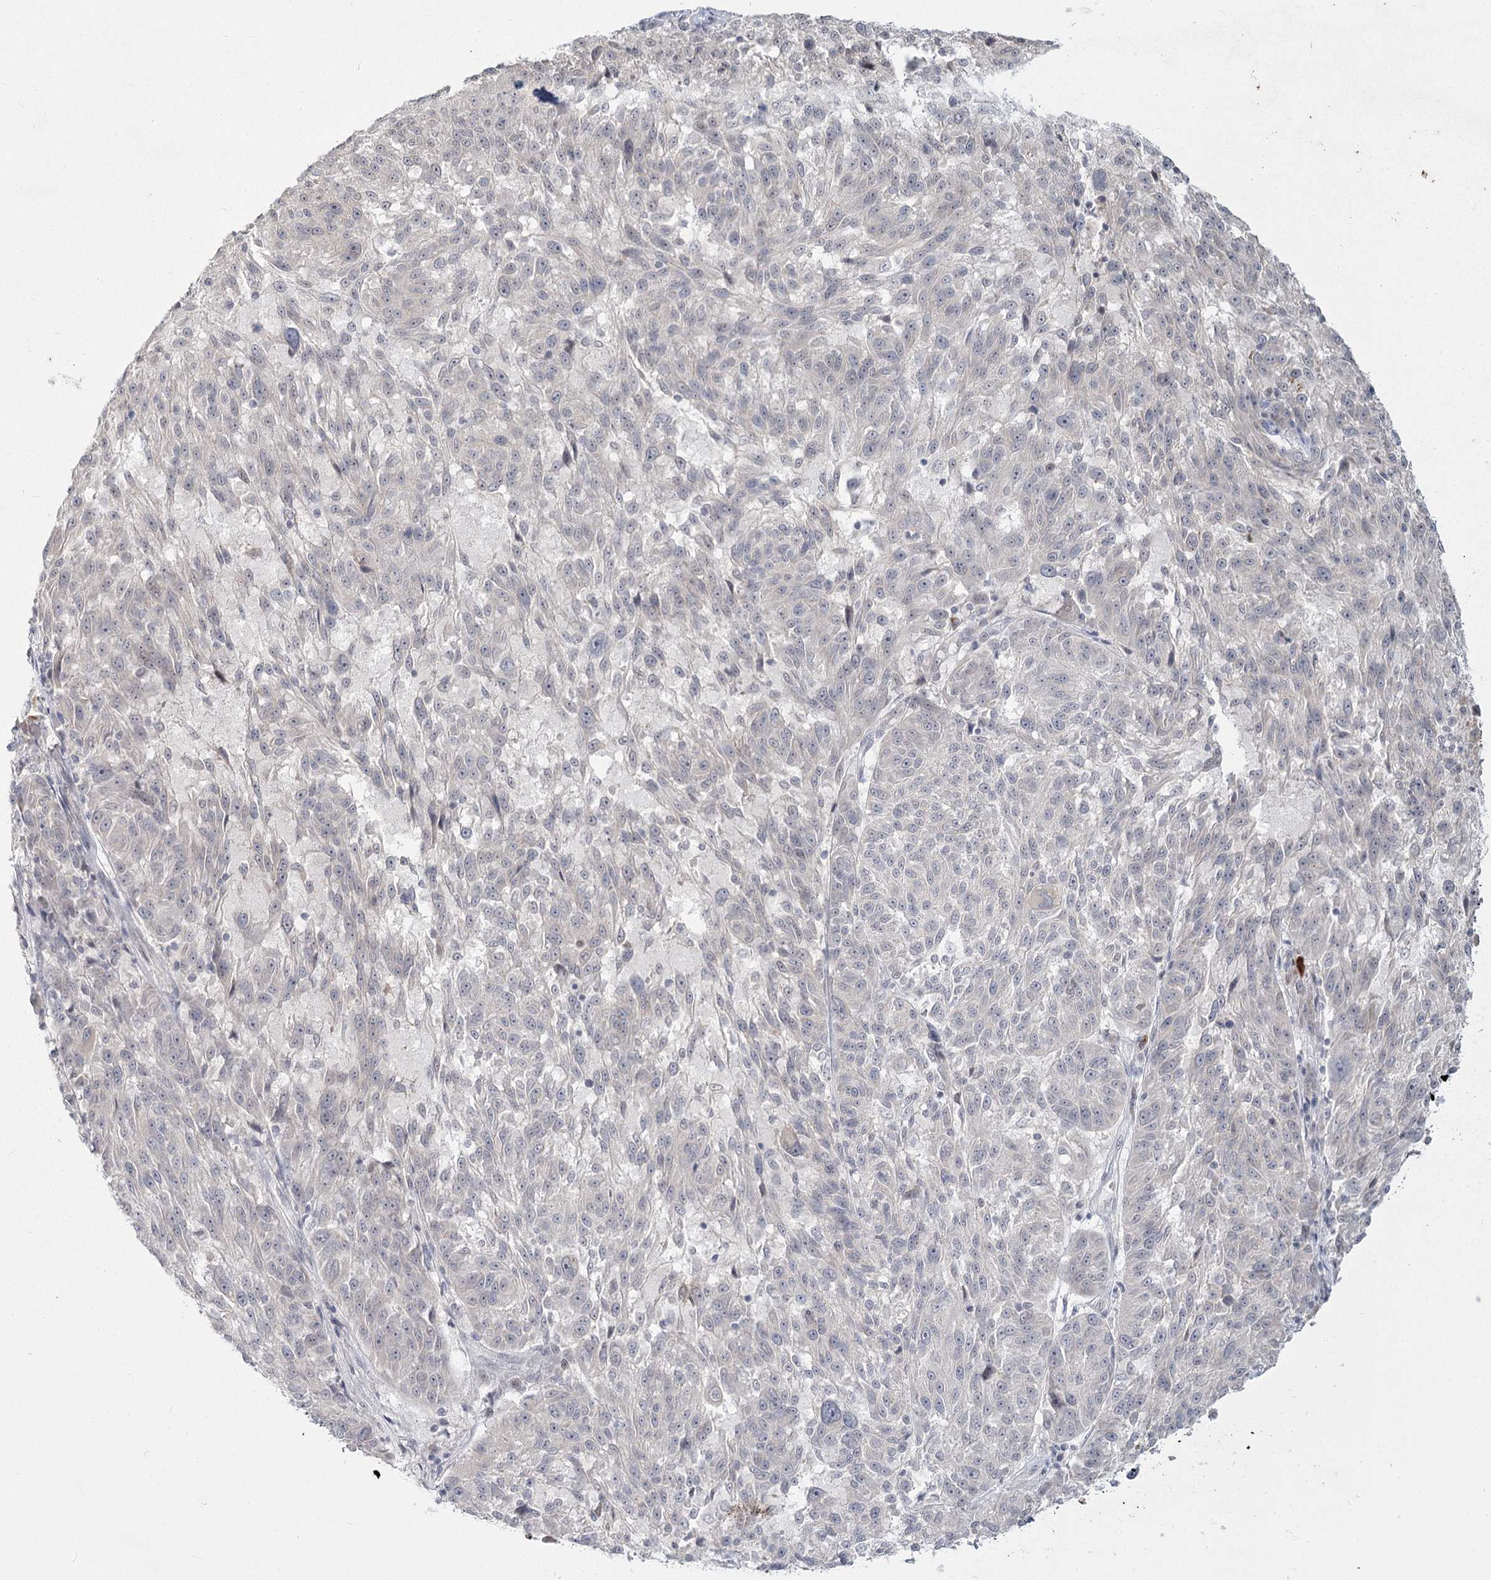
{"staining": {"intensity": "negative", "quantity": "none", "location": "none"}, "tissue": "melanoma", "cell_type": "Tumor cells", "image_type": "cancer", "snomed": [{"axis": "morphology", "description": "Malignant melanoma, NOS"}, {"axis": "topography", "description": "Skin"}], "caption": "A photomicrograph of human melanoma is negative for staining in tumor cells.", "gene": "LY6G5C", "patient": {"sex": "male", "age": 53}}